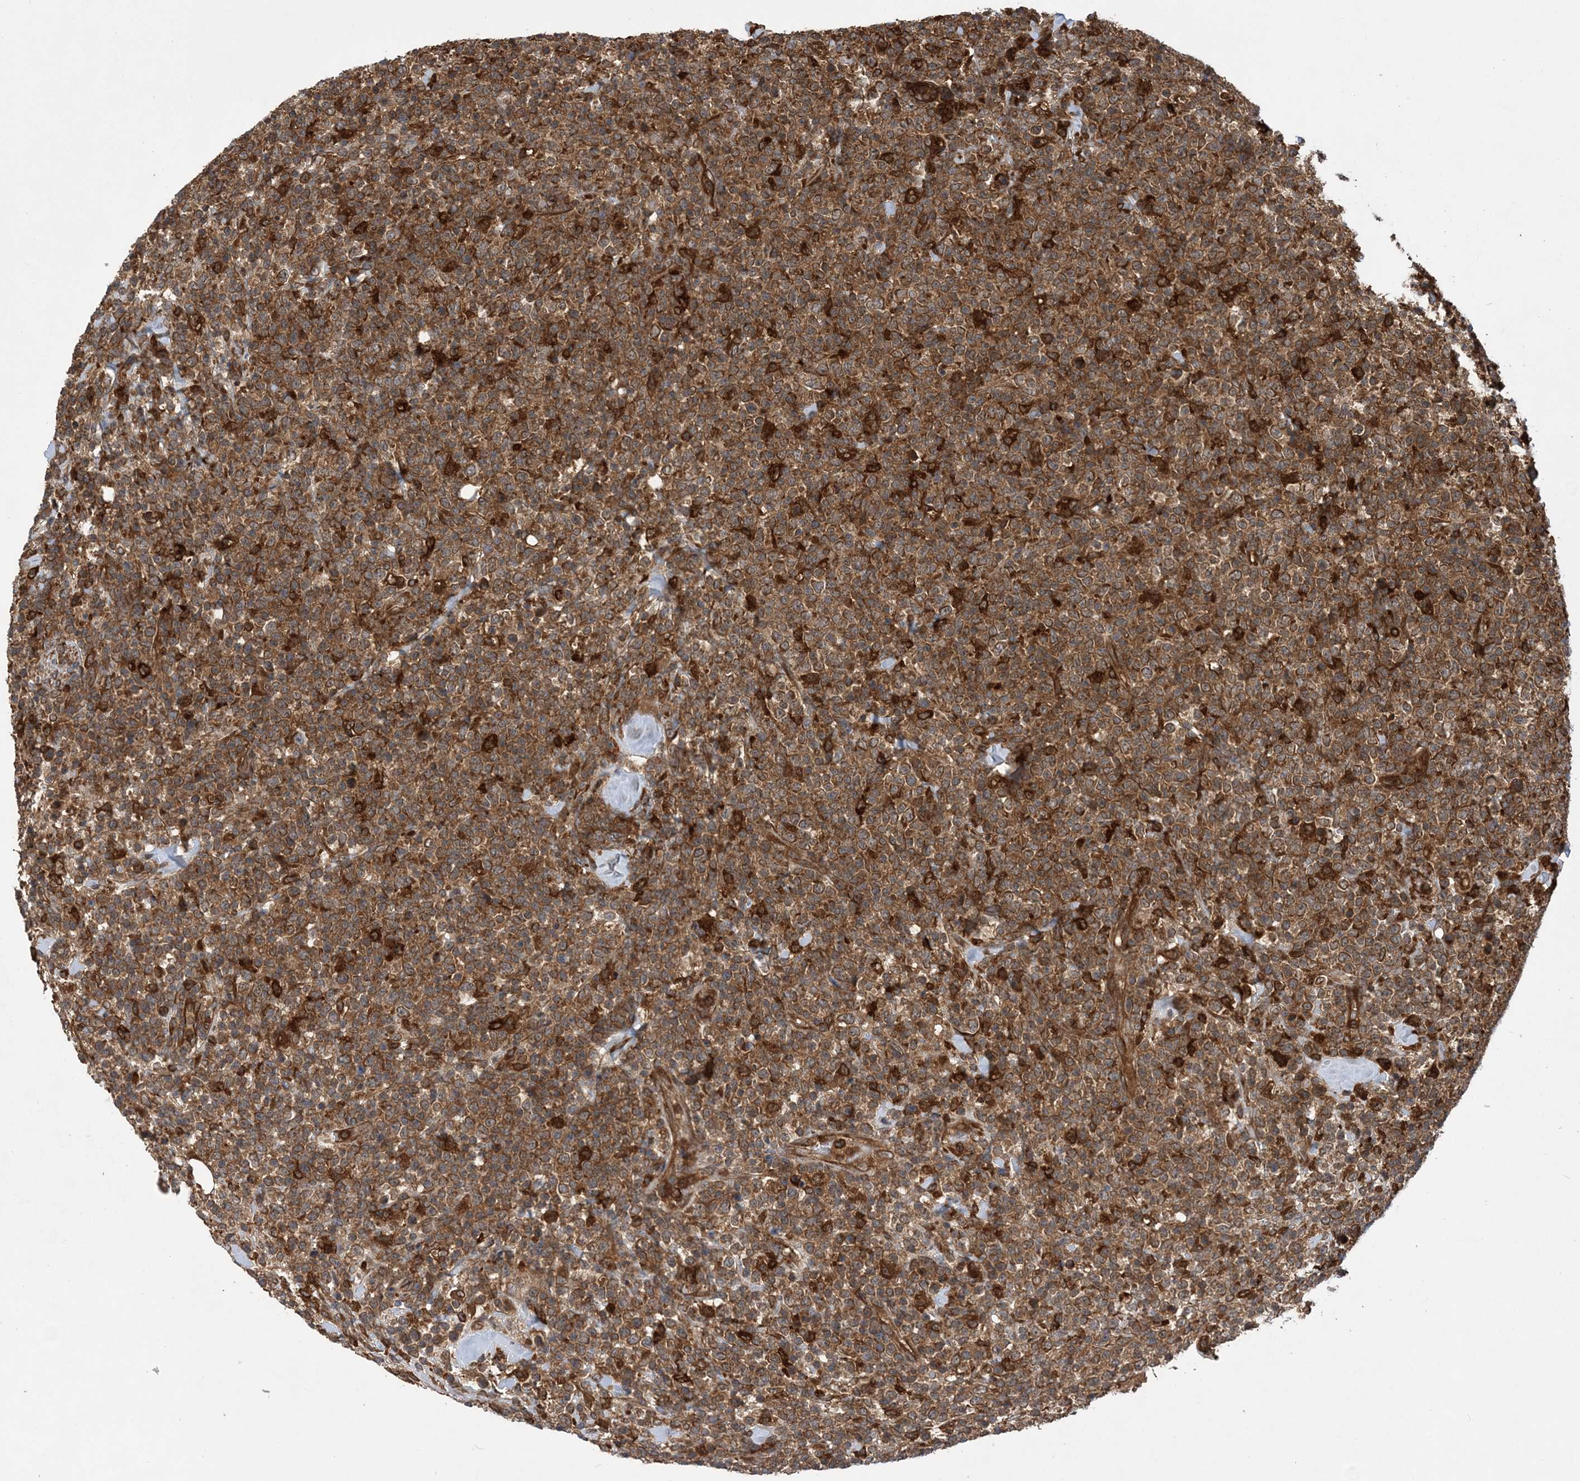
{"staining": {"intensity": "strong", "quantity": ">75%", "location": "cytoplasmic/membranous"}, "tissue": "lymphoma", "cell_type": "Tumor cells", "image_type": "cancer", "snomed": [{"axis": "morphology", "description": "Malignant lymphoma, non-Hodgkin's type, High grade"}, {"axis": "topography", "description": "Colon"}], "caption": "This image exhibits high-grade malignant lymphoma, non-Hodgkin's type stained with IHC to label a protein in brown. The cytoplasmic/membranous of tumor cells show strong positivity for the protein. Nuclei are counter-stained blue.", "gene": "ATG3", "patient": {"sex": "female", "age": 53}}